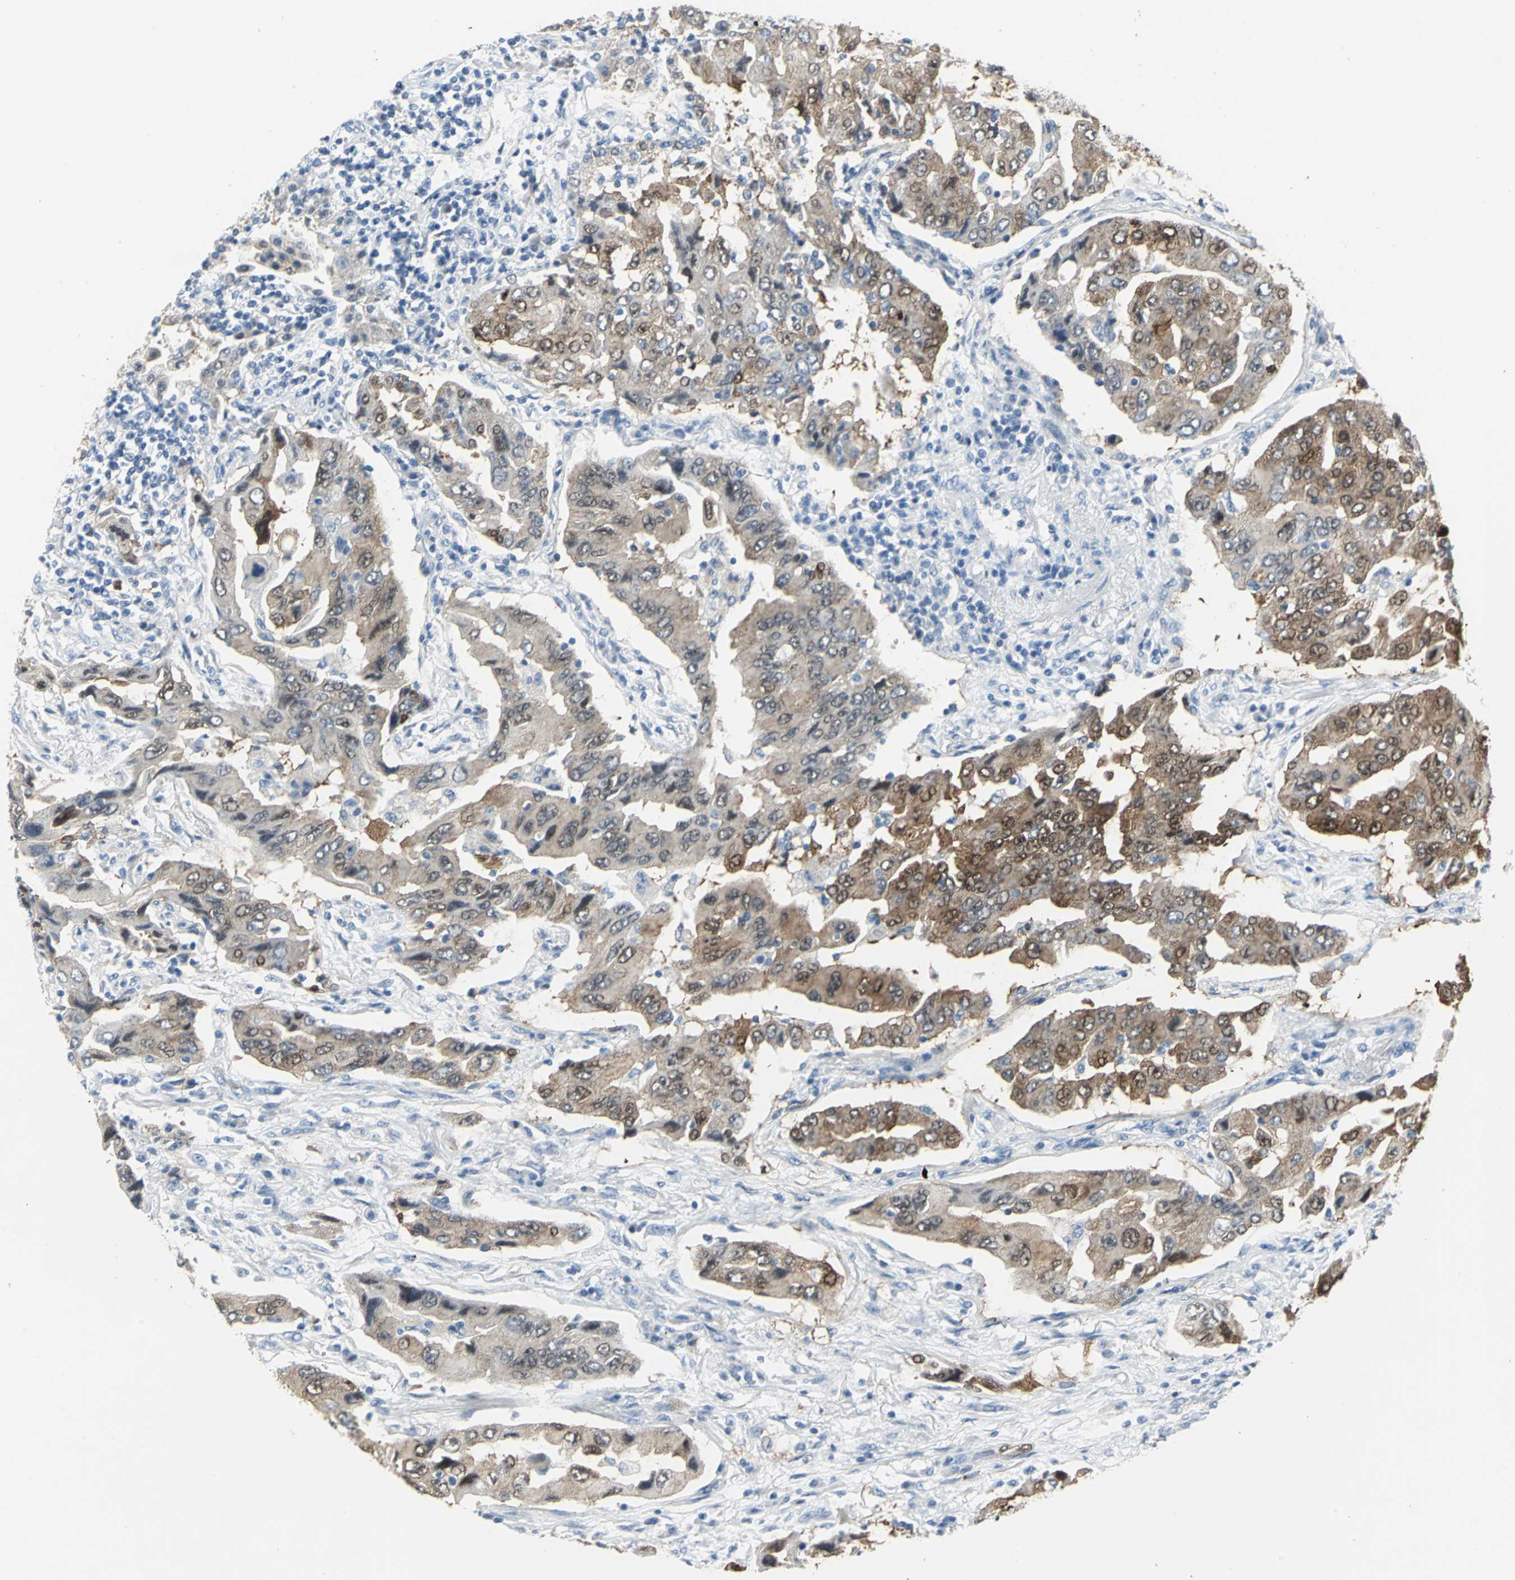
{"staining": {"intensity": "strong", "quantity": "25%-75%", "location": "cytoplasmic/membranous,nuclear"}, "tissue": "lung cancer", "cell_type": "Tumor cells", "image_type": "cancer", "snomed": [{"axis": "morphology", "description": "Adenocarcinoma, NOS"}, {"axis": "topography", "description": "Lung"}], "caption": "Protein expression analysis of human adenocarcinoma (lung) reveals strong cytoplasmic/membranous and nuclear positivity in approximately 25%-75% of tumor cells.", "gene": "SFN", "patient": {"sex": "female", "age": 65}}